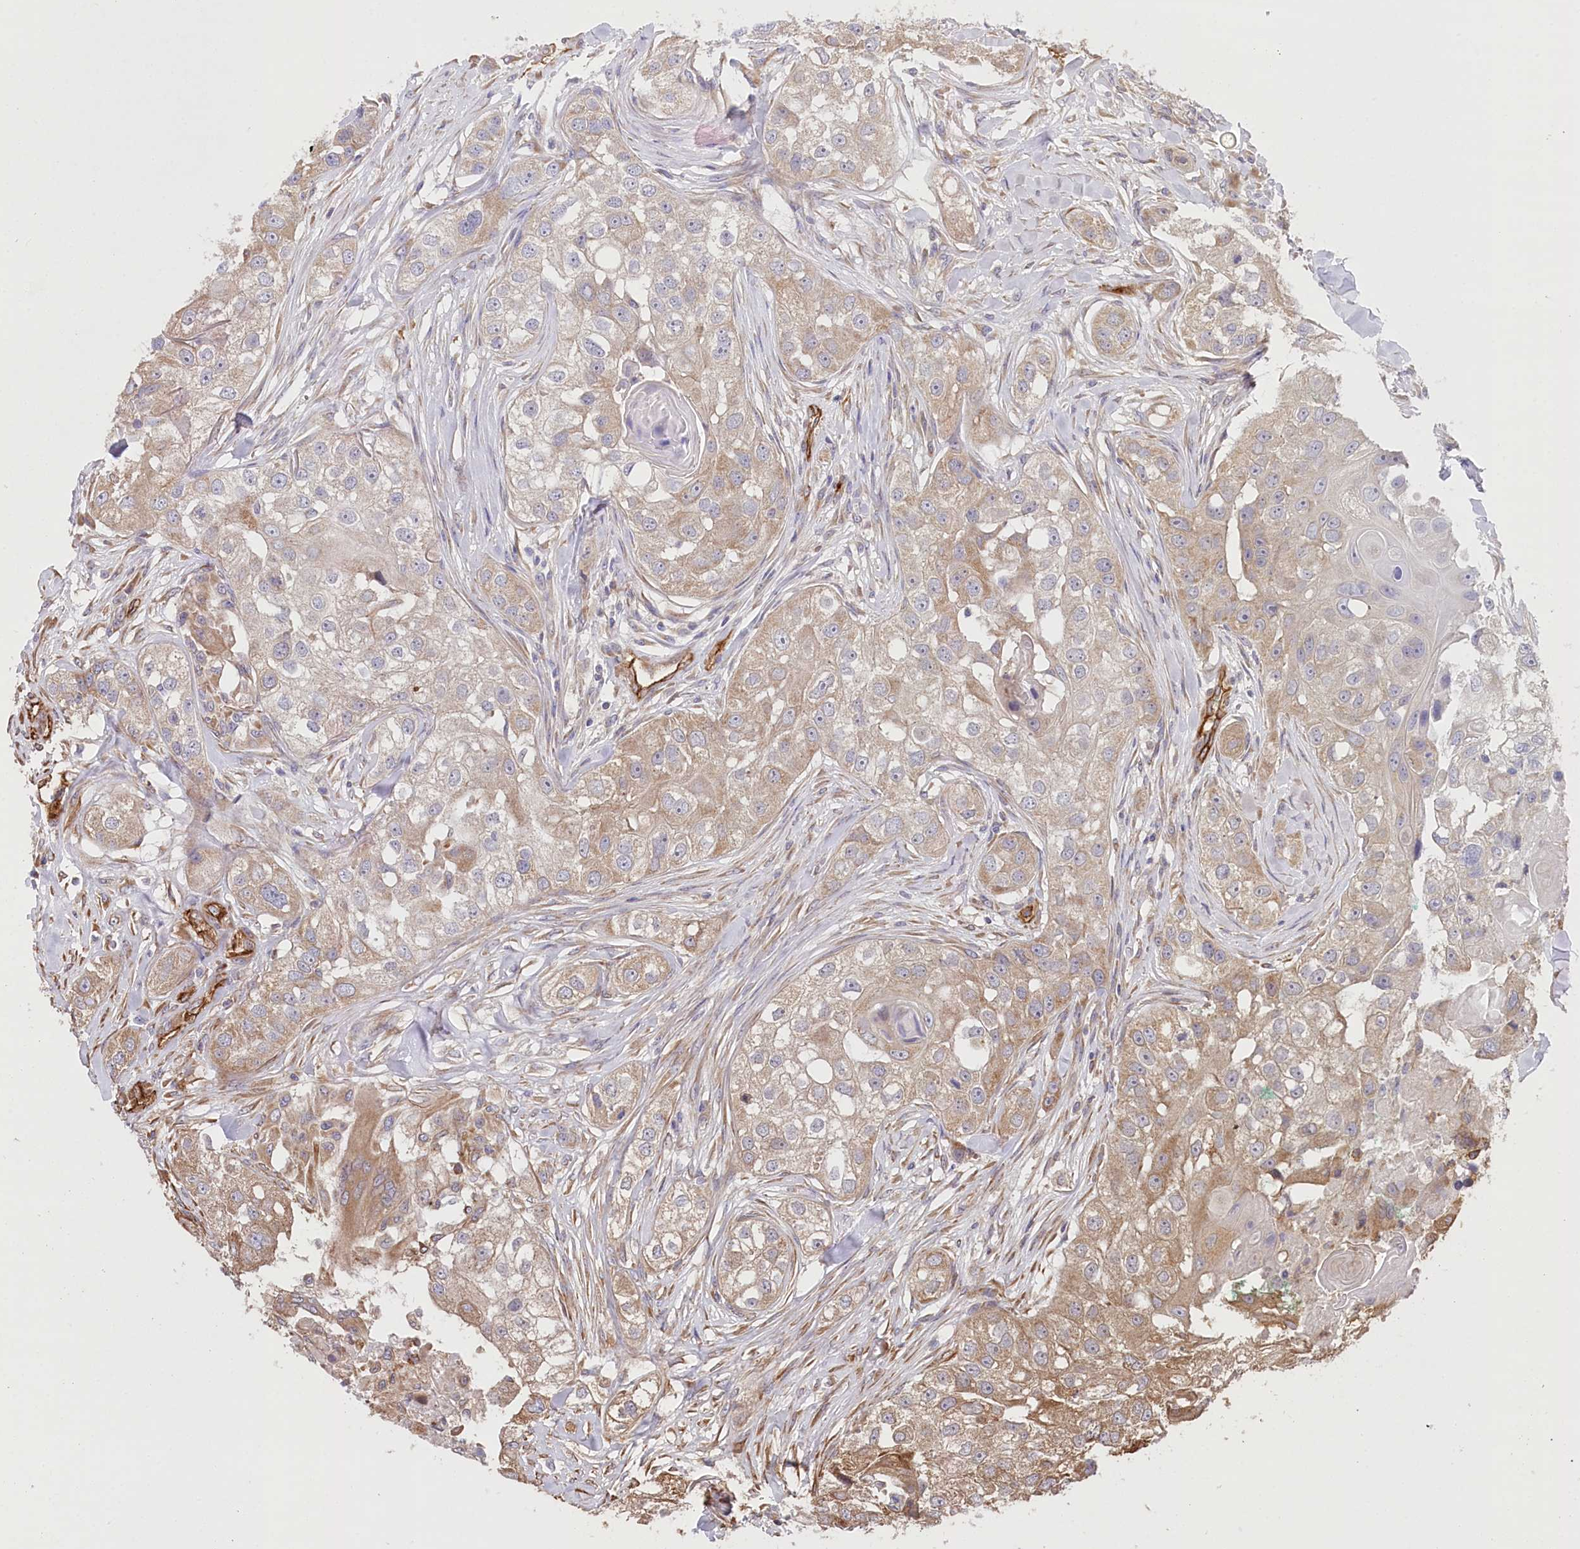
{"staining": {"intensity": "moderate", "quantity": "25%-75%", "location": "cytoplasmic/membranous"}, "tissue": "head and neck cancer", "cell_type": "Tumor cells", "image_type": "cancer", "snomed": [{"axis": "morphology", "description": "Normal tissue, NOS"}, {"axis": "morphology", "description": "Squamous cell carcinoma, NOS"}, {"axis": "topography", "description": "Skeletal muscle"}, {"axis": "topography", "description": "Head-Neck"}], "caption": "Protein analysis of head and neck cancer tissue demonstrates moderate cytoplasmic/membranous staining in about 25%-75% of tumor cells. Nuclei are stained in blue.", "gene": "MTPAP", "patient": {"sex": "male", "age": 51}}